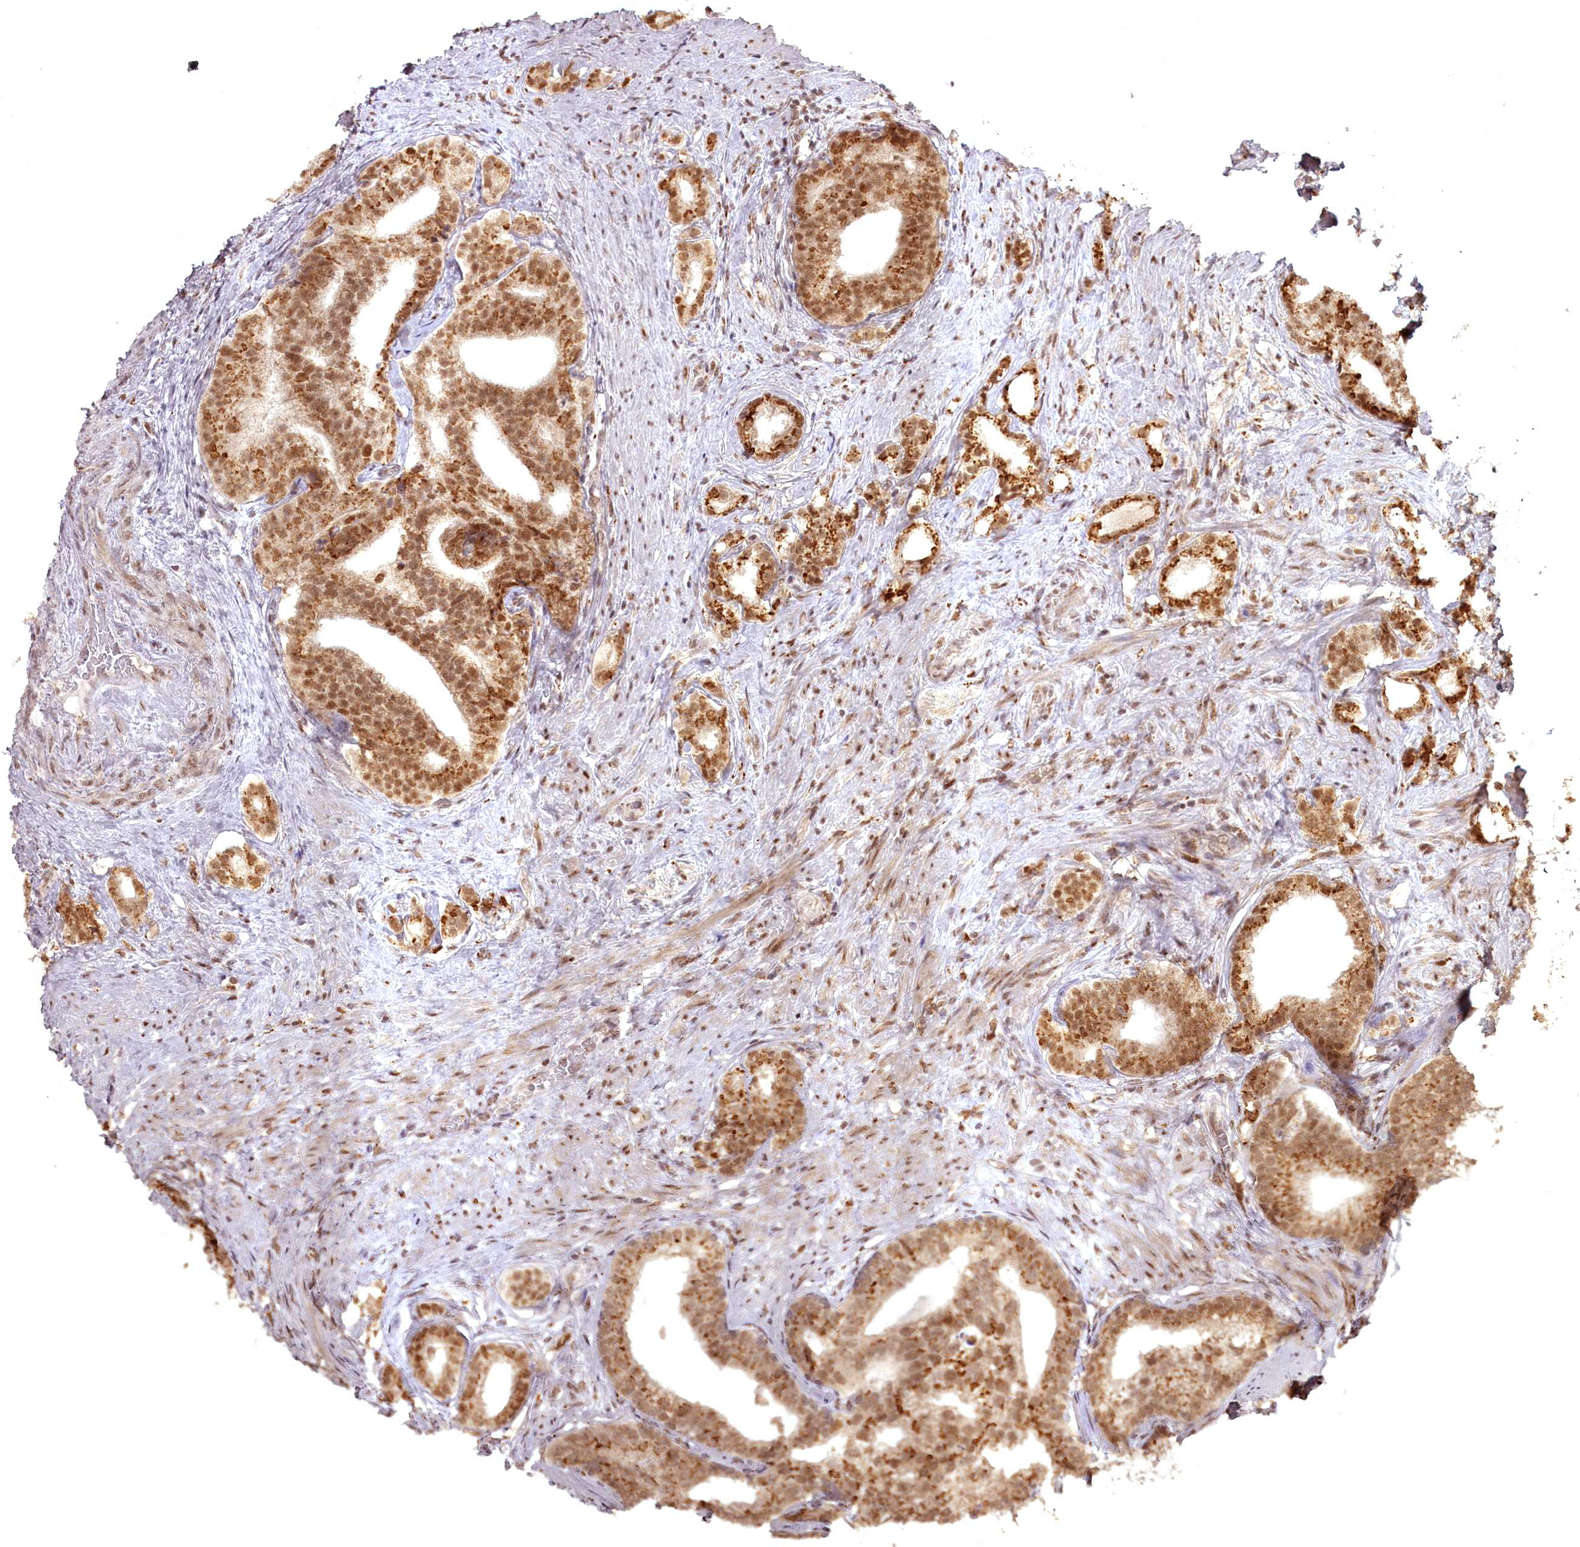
{"staining": {"intensity": "moderate", "quantity": ">75%", "location": "cytoplasmic/membranous,nuclear"}, "tissue": "prostate cancer", "cell_type": "Tumor cells", "image_type": "cancer", "snomed": [{"axis": "morphology", "description": "Adenocarcinoma, Low grade"}, {"axis": "topography", "description": "Prostate"}], "caption": "High-magnification brightfield microscopy of prostate low-grade adenocarcinoma stained with DAB (3,3'-diaminobenzidine) (brown) and counterstained with hematoxylin (blue). tumor cells exhibit moderate cytoplasmic/membranous and nuclear staining is identified in about>75% of cells.", "gene": "CEP83", "patient": {"sex": "male", "age": 71}}